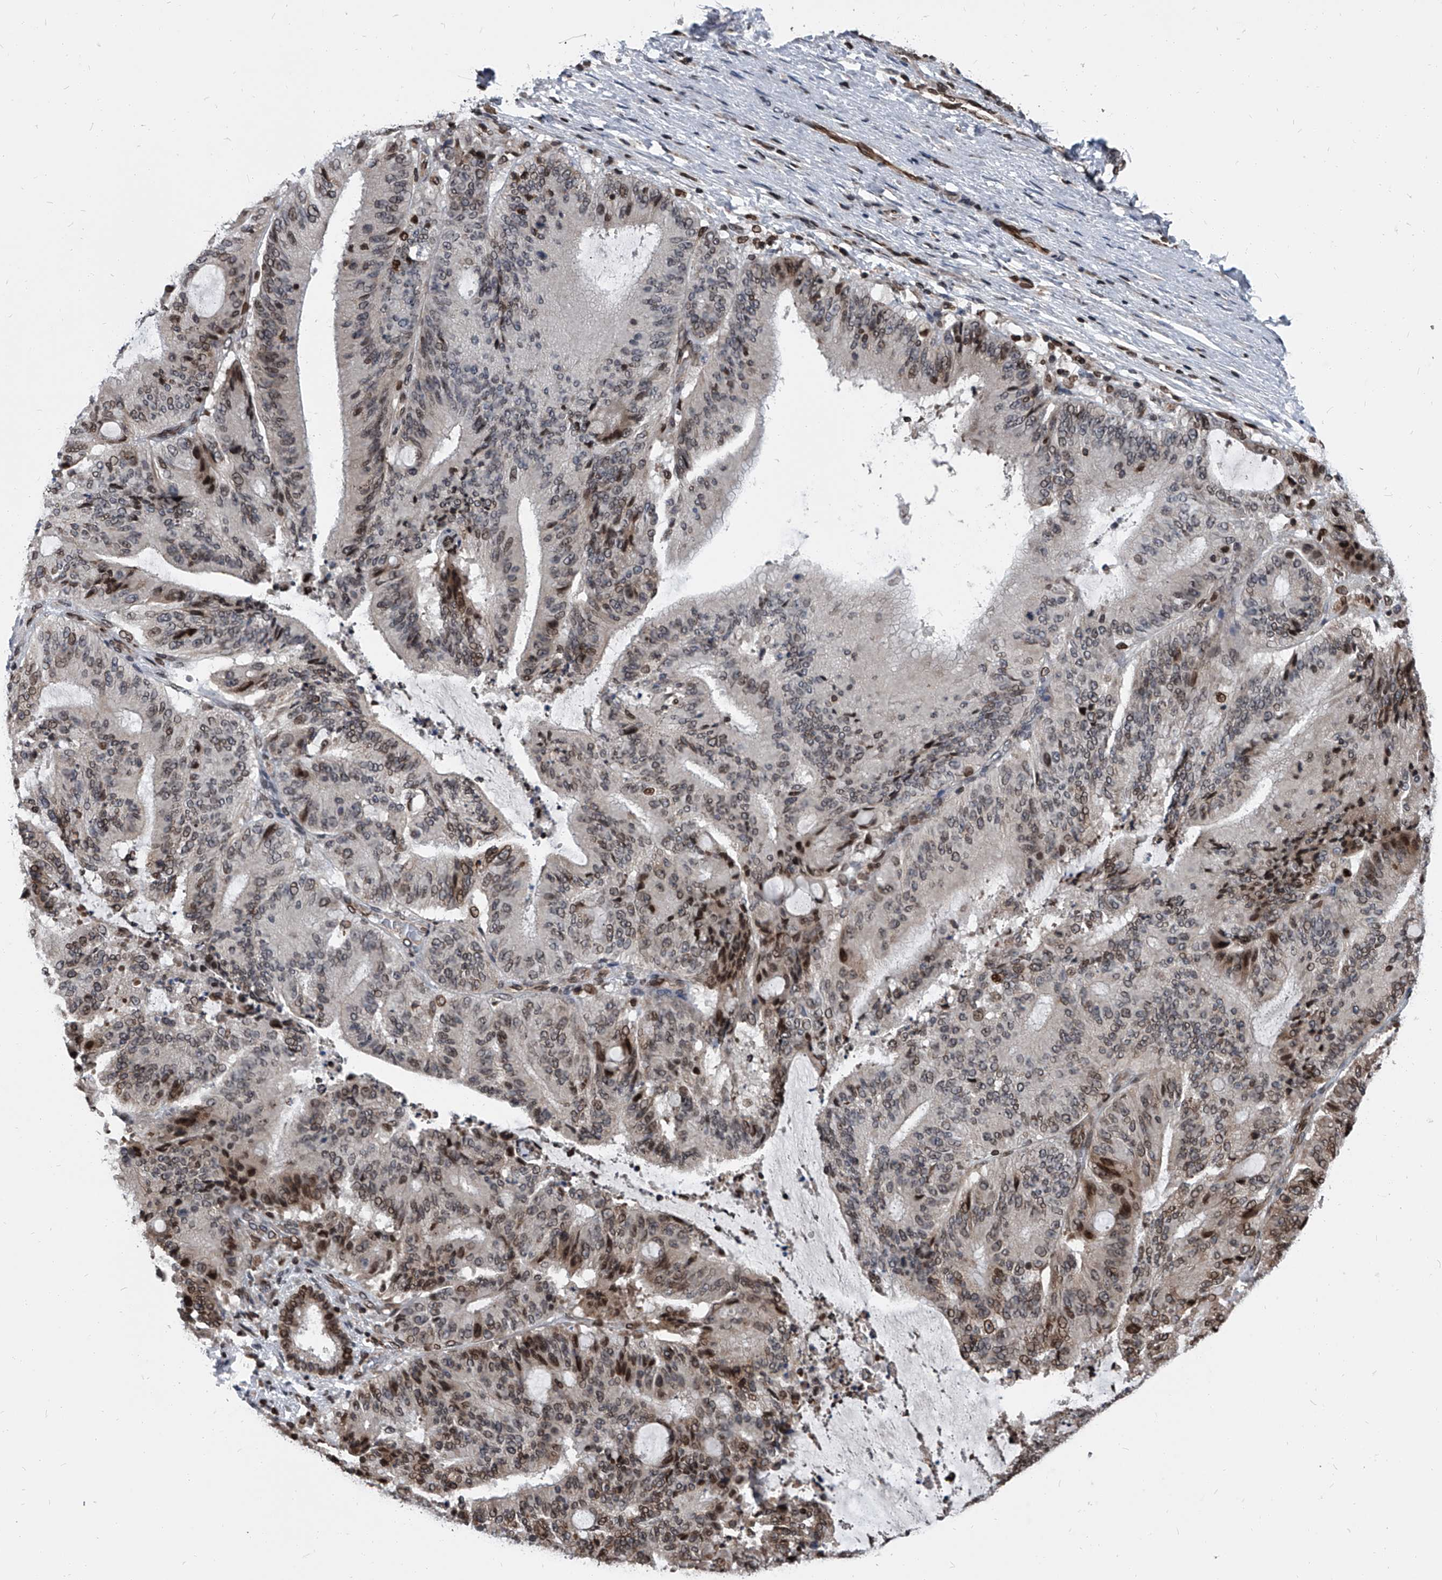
{"staining": {"intensity": "moderate", "quantity": "25%-75%", "location": "cytoplasmic/membranous,nuclear"}, "tissue": "liver cancer", "cell_type": "Tumor cells", "image_type": "cancer", "snomed": [{"axis": "morphology", "description": "Normal tissue, NOS"}, {"axis": "morphology", "description": "Cholangiocarcinoma"}, {"axis": "topography", "description": "Liver"}, {"axis": "topography", "description": "Peripheral nerve tissue"}], "caption": "Protein staining exhibits moderate cytoplasmic/membranous and nuclear expression in about 25%-75% of tumor cells in liver cancer (cholangiocarcinoma). (DAB = brown stain, brightfield microscopy at high magnification).", "gene": "PHF20", "patient": {"sex": "female", "age": 73}}